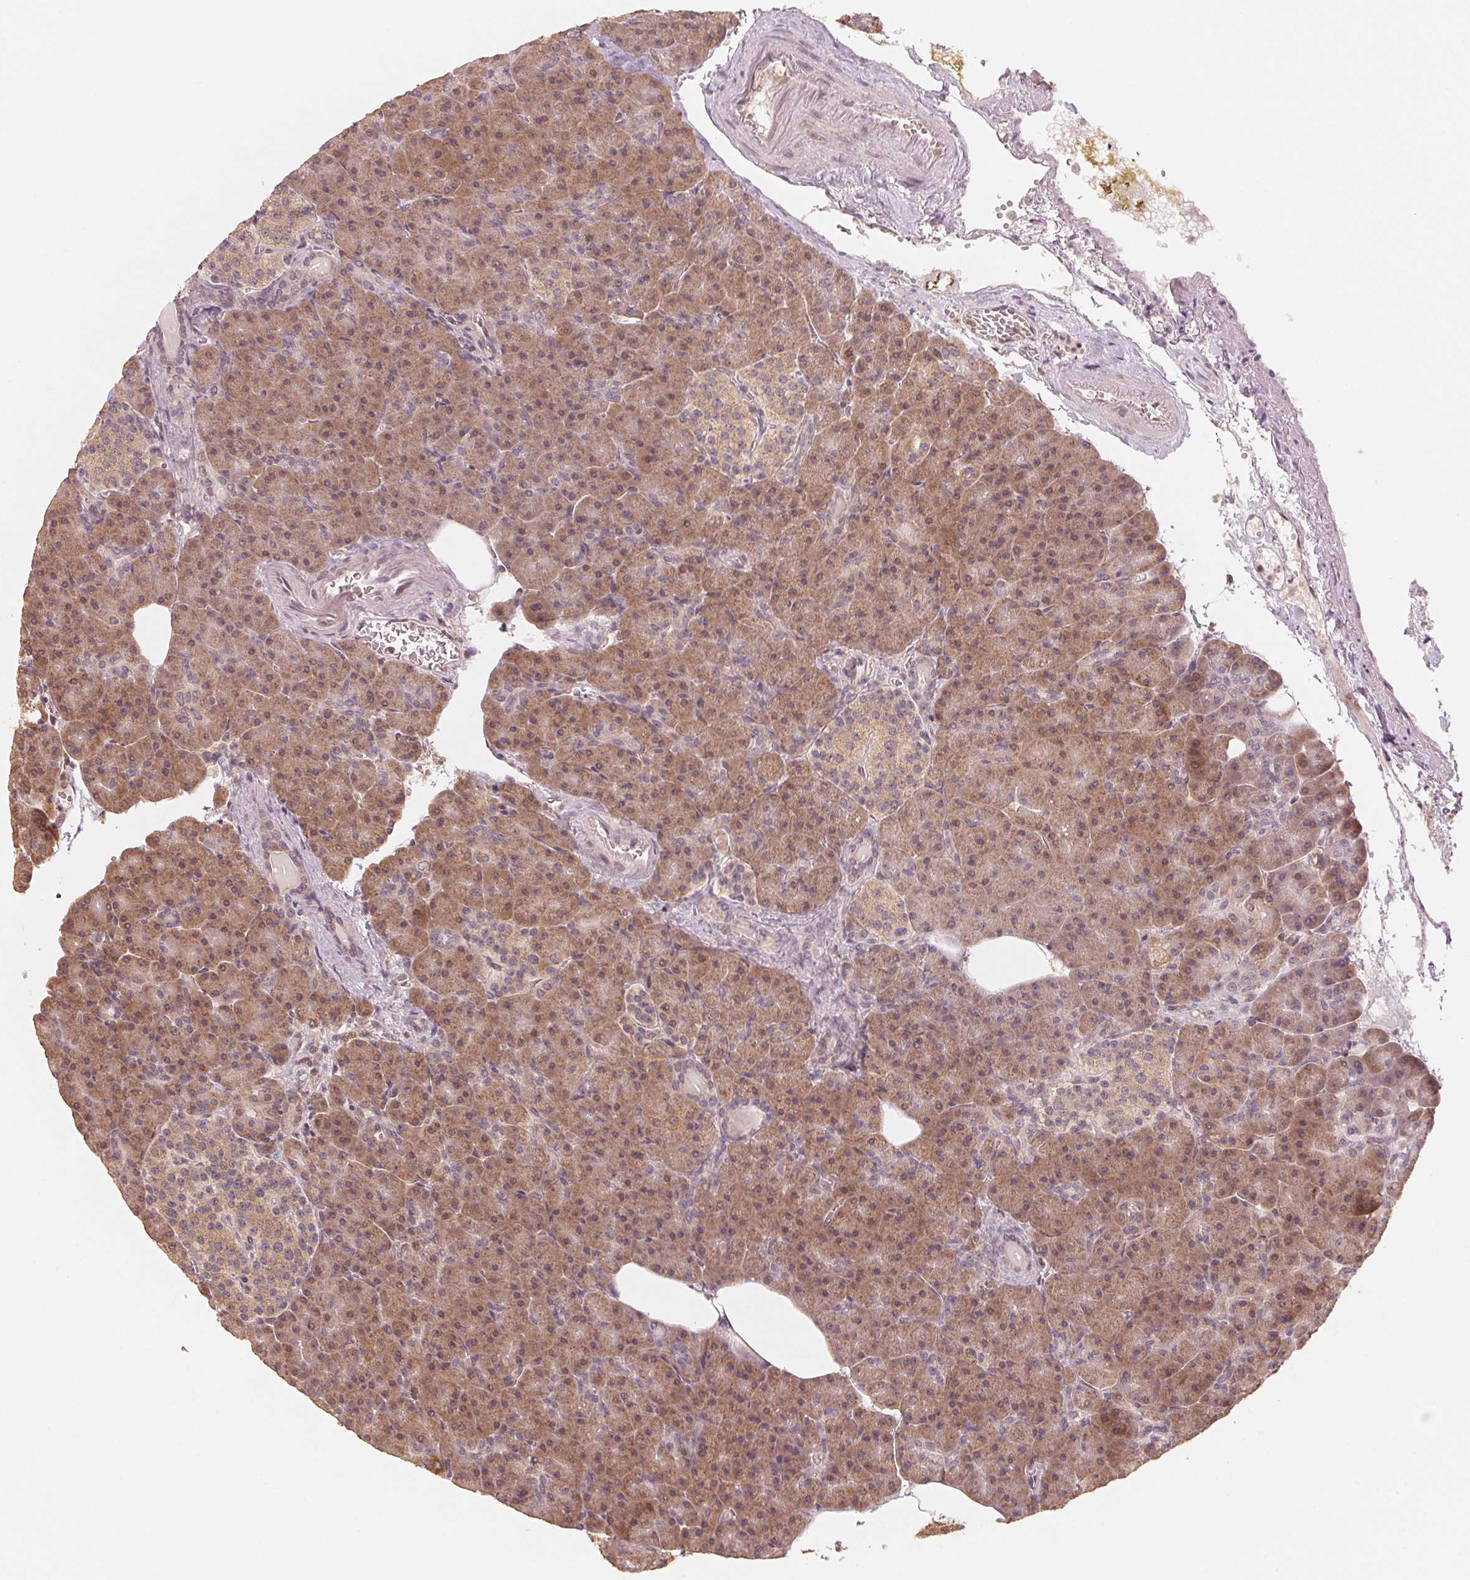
{"staining": {"intensity": "moderate", "quantity": ">75%", "location": "cytoplasmic/membranous,nuclear"}, "tissue": "pancreas", "cell_type": "Exocrine glandular cells", "image_type": "normal", "snomed": [{"axis": "morphology", "description": "Normal tissue, NOS"}, {"axis": "topography", "description": "Pancreas"}], "caption": "The immunohistochemical stain highlights moderate cytoplasmic/membranous,nuclear expression in exocrine glandular cells of unremarkable pancreas. The protein is shown in brown color, while the nuclei are stained blue.", "gene": "C2orf73", "patient": {"sex": "female", "age": 74}}